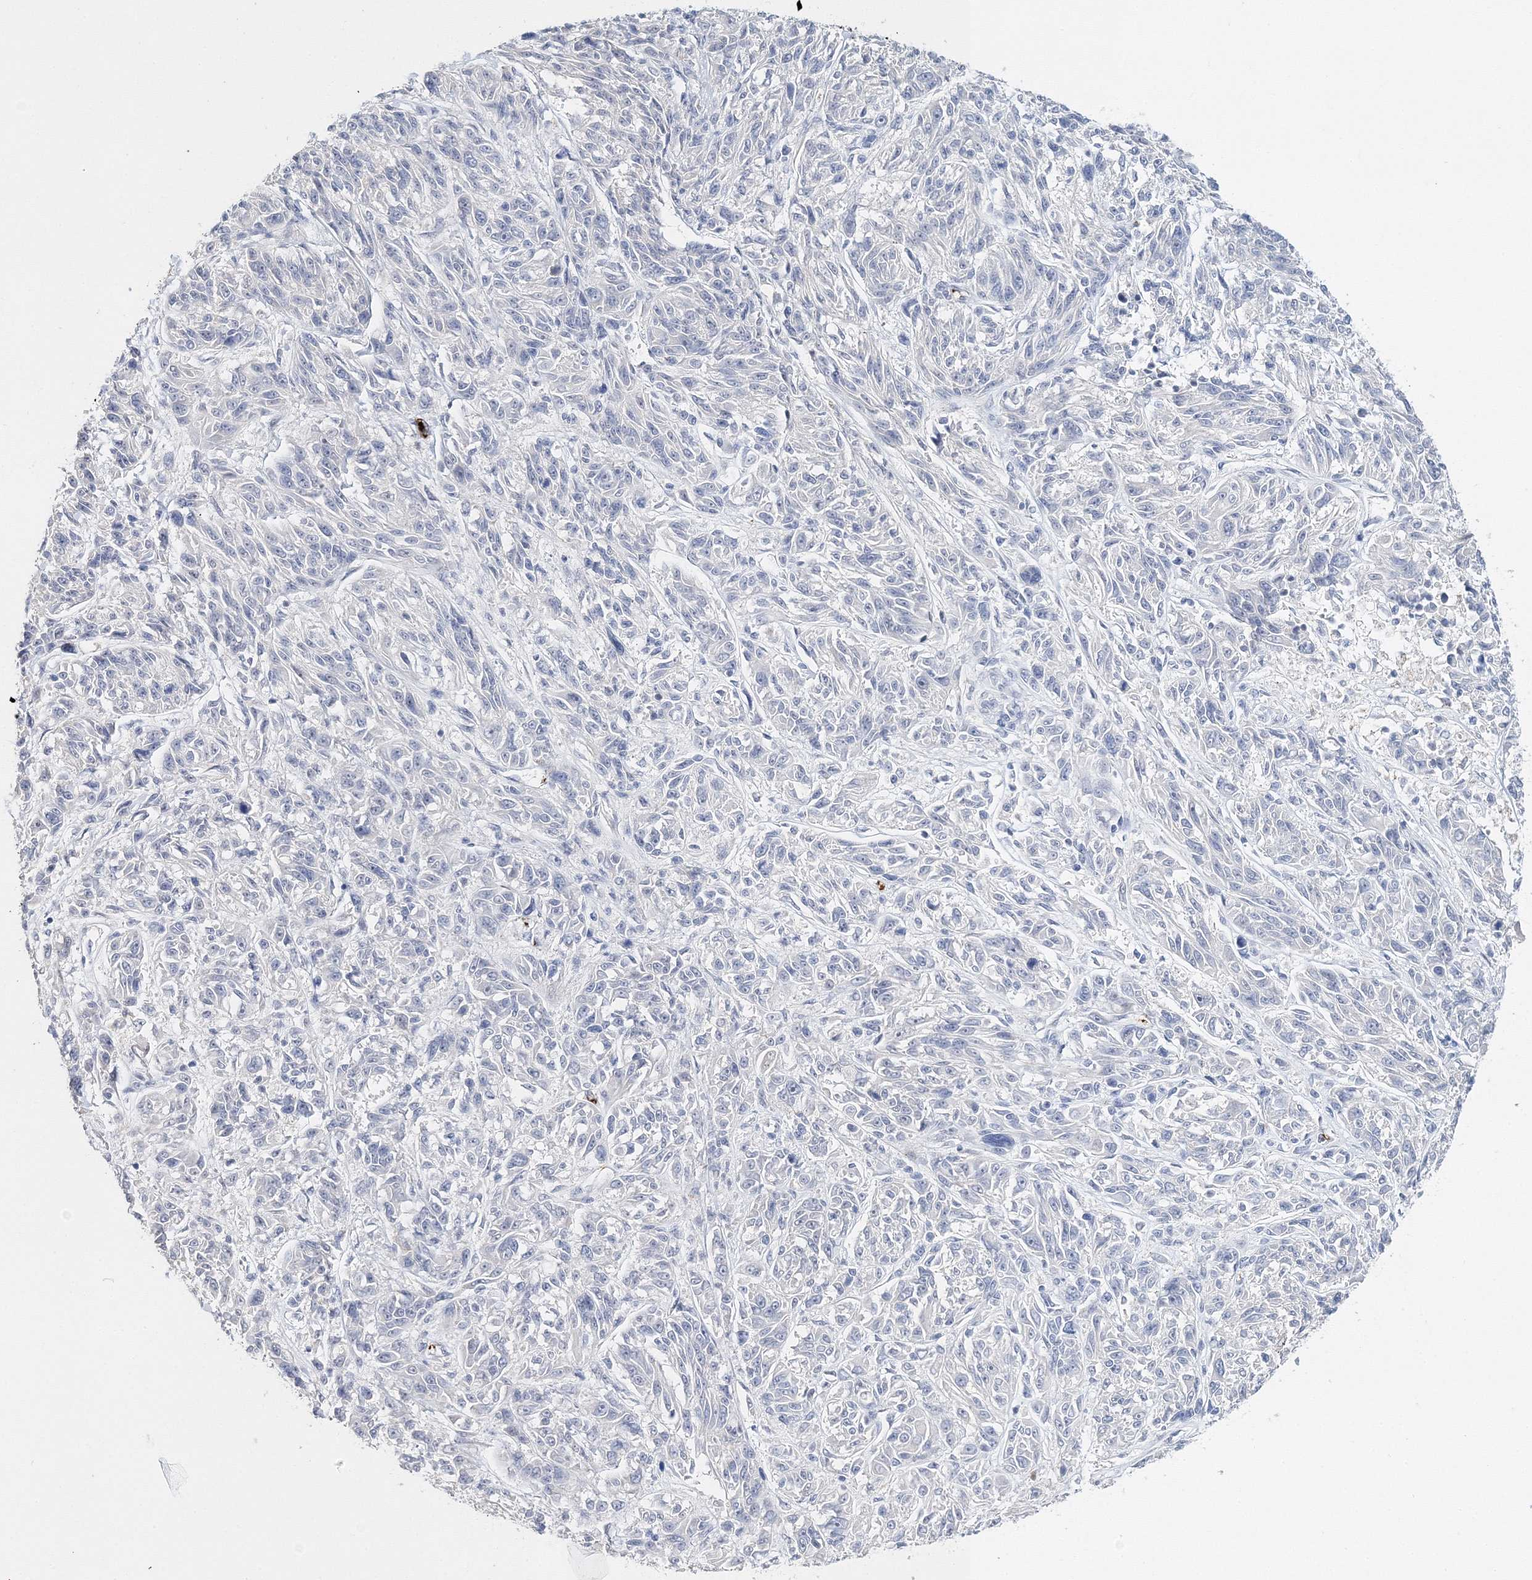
{"staining": {"intensity": "negative", "quantity": "none", "location": "none"}, "tissue": "melanoma", "cell_type": "Tumor cells", "image_type": "cancer", "snomed": [{"axis": "morphology", "description": "Malignant melanoma, NOS"}, {"axis": "topography", "description": "Skin"}], "caption": "Immunohistochemistry micrograph of human malignant melanoma stained for a protein (brown), which shows no positivity in tumor cells.", "gene": "MYOZ2", "patient": {"sex": "male", "age": 53}}